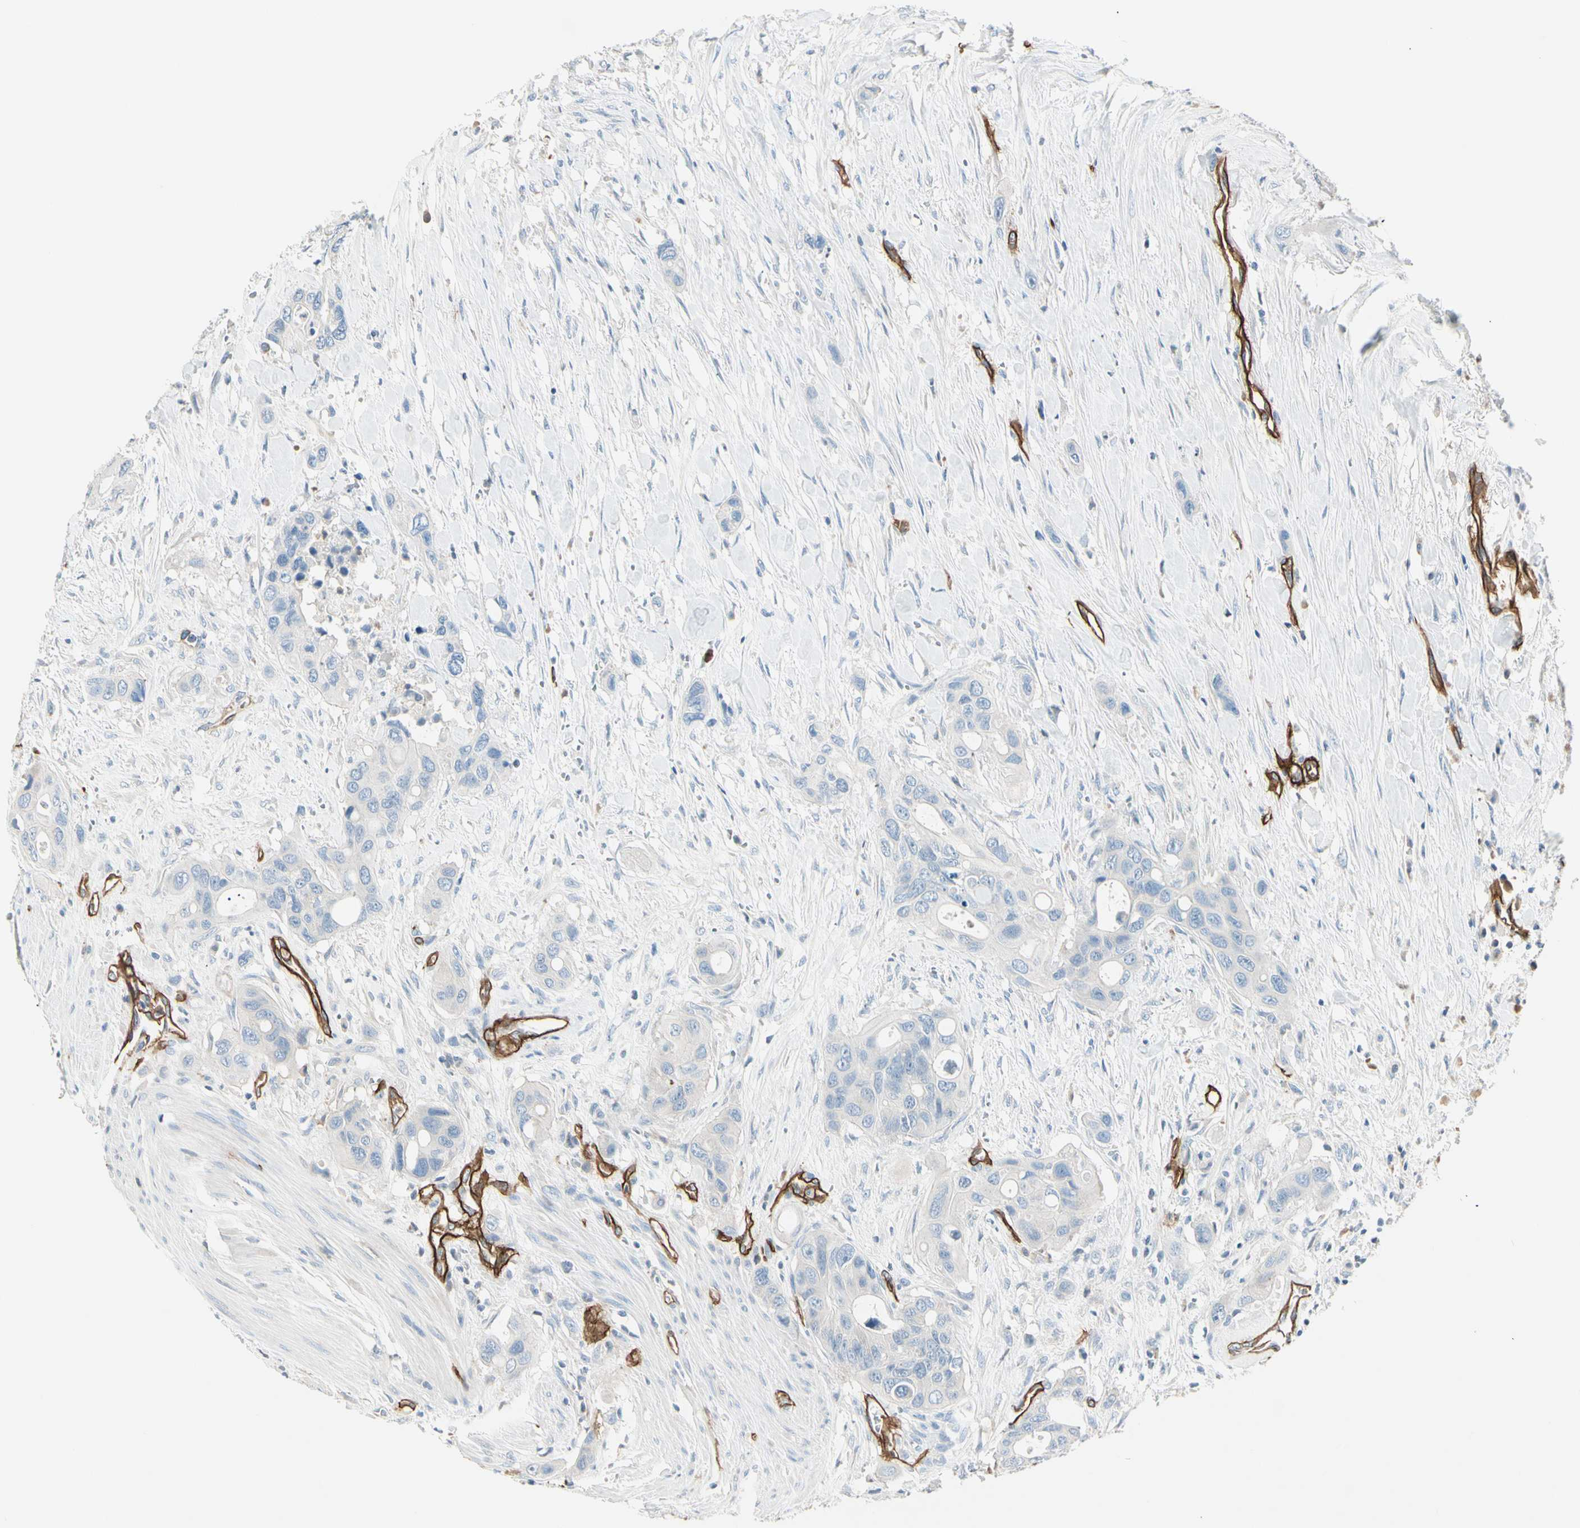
{"staining": {"intensity": "negative", "quantity": "none", "location": "none"}, "tissue": "colorectal cancer", "cell_type": "Tumor cells", "image_type": "cancer", "snomed": [{"axis": "morphology", "description": "Adenocarcinoma, NOS"}, {"axis": "topography", "description": "Colon"}], "caption": "Tumor cells are negative for protein expression in human adenocarcinoma (colorectal).", "gene": "CD93", "patient": {"sex": "female", "age": 57}}